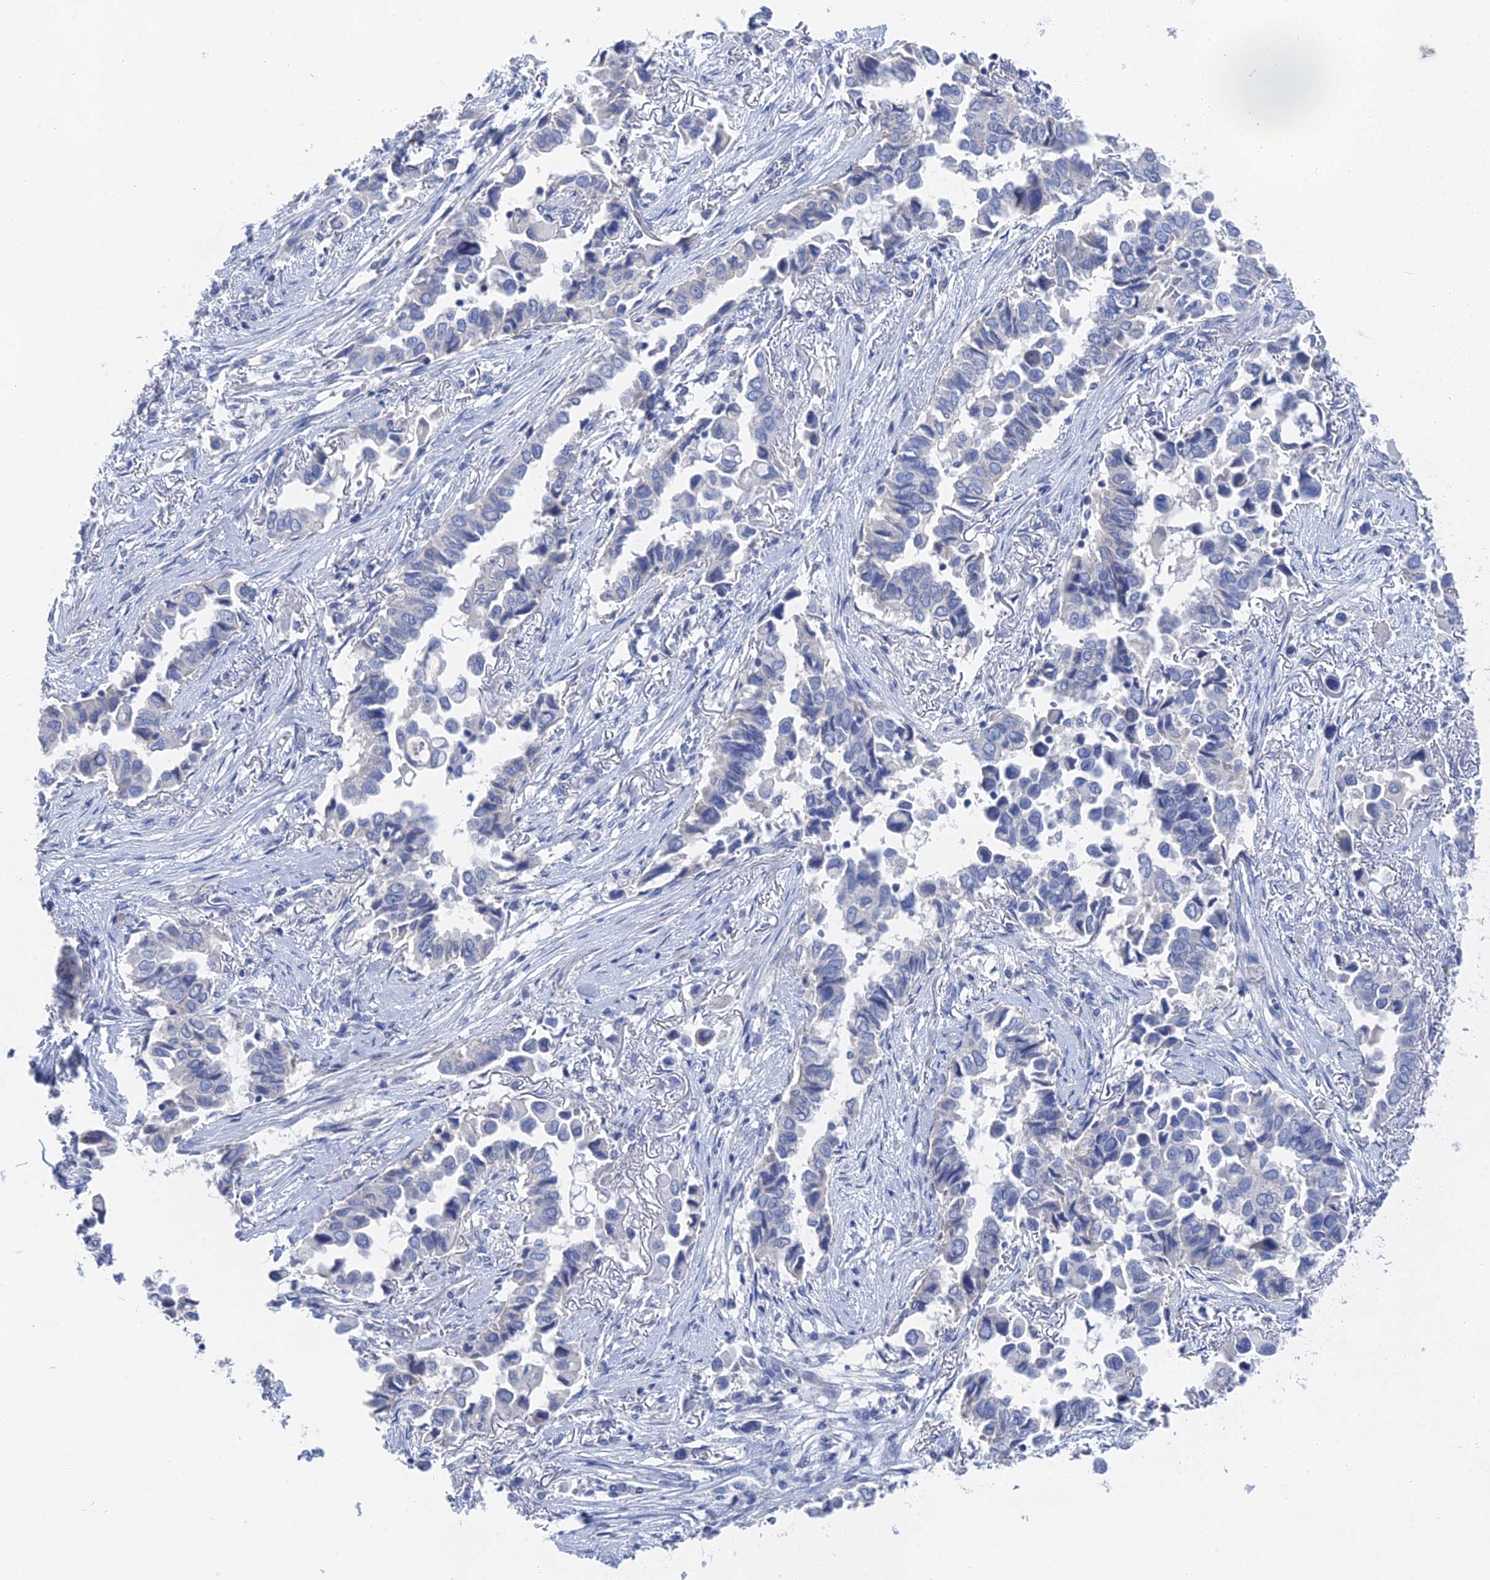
{"staining": {"intensity": "negative", "quantity": "none", "location": "none"}, "tissue": "lung cancer", "cell_type": "Tumor cells", "image_type": "cancer", "snomed": [{"axis": "morphology", "description": "Adenocarcinoma, NOS"}, {"axis": "topography", "description": "Lung"}], "caption": "DAB immunohistochemical staining of human lung cancer shows no significant expression in tumor cells. The staining was performed using DAB (3,3'-diaminobenzidine) to visualize the protein expression in brown, while the nuclei were stained in blue with hematoxylin (Magnification: 20x).", "gene": "GFAP", "patient": {"sex": "female", "age": 76}}